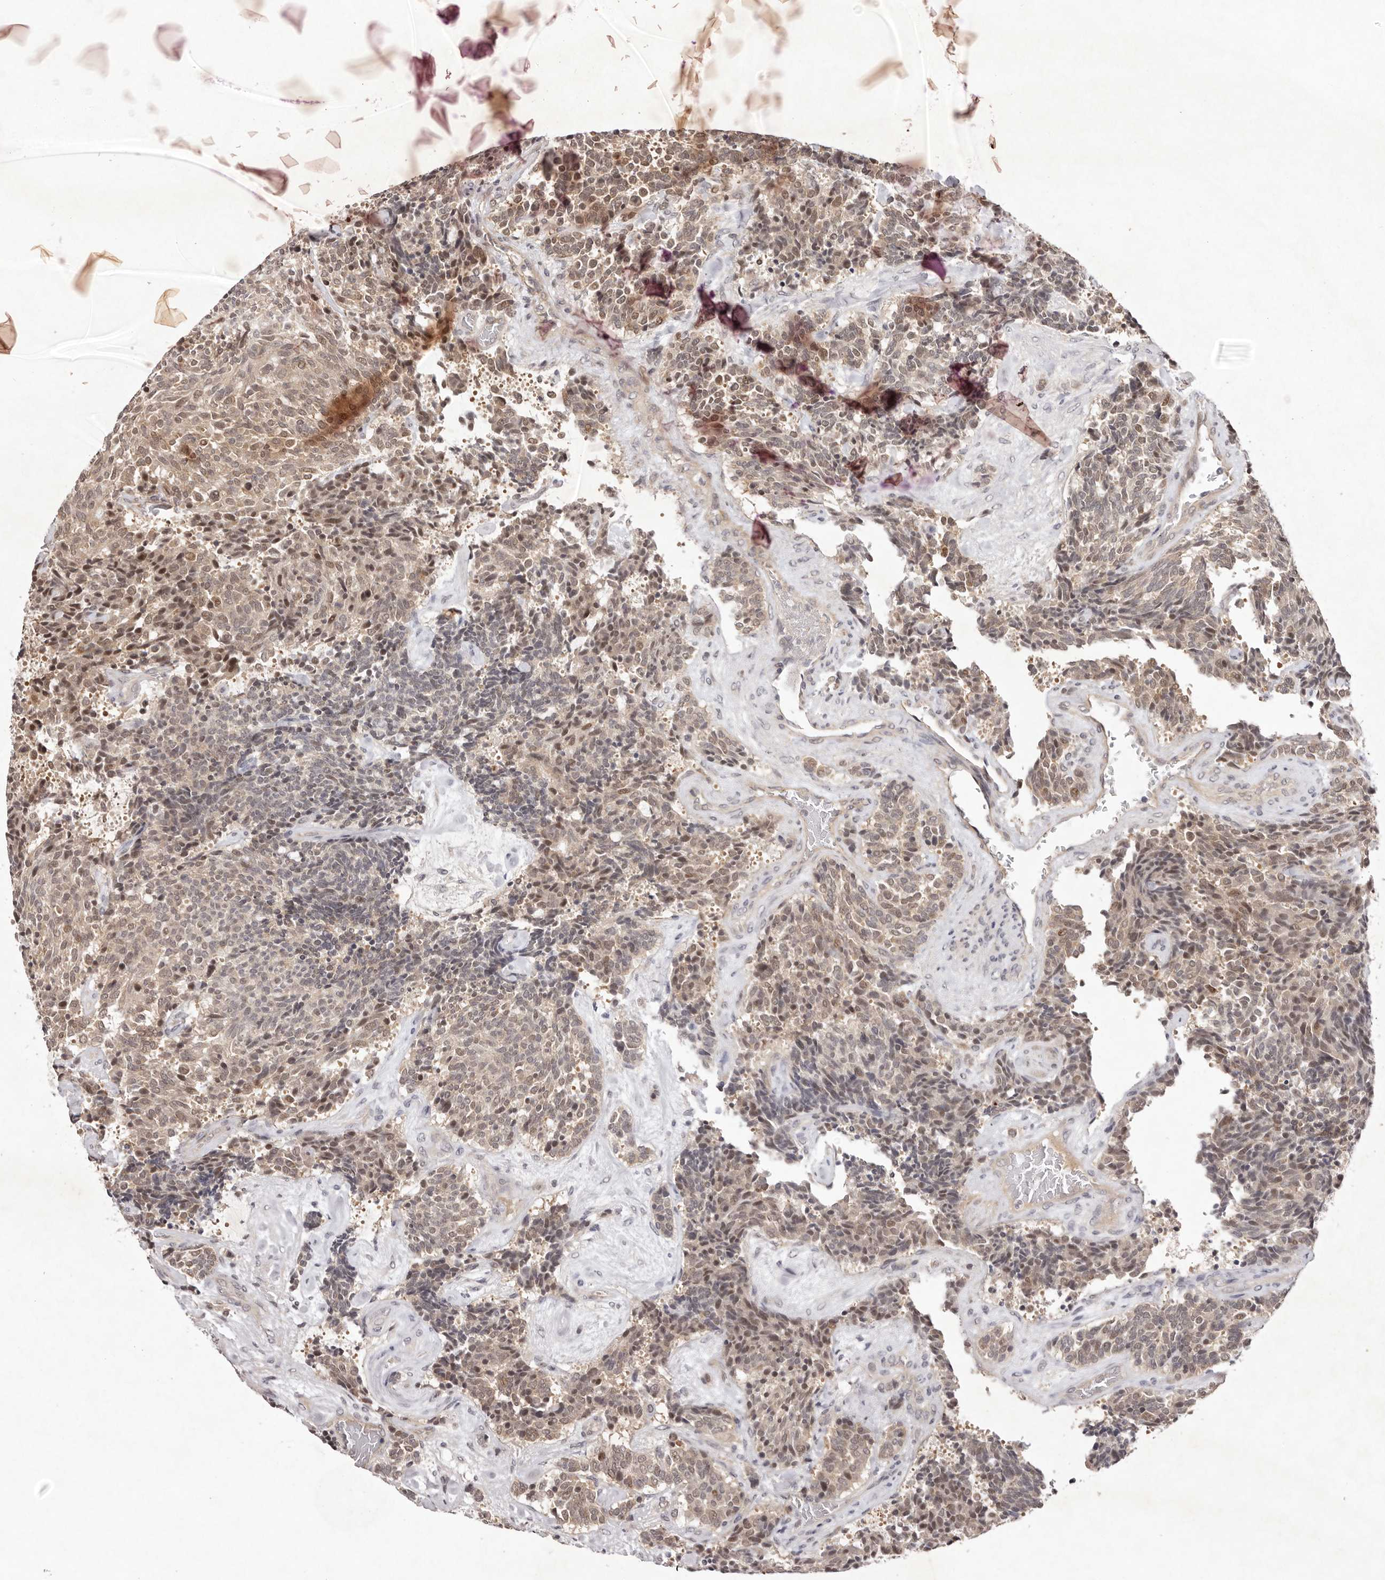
{"staining": {"intensity": "weak", "quantity": ">75%", "location": "cytoplasmic/membranous,nuclear"}, "tissue": "carcinoid", "cell_type": "Tumor cells", "image_type": "cancer", "snomed": [{"axis": "morphology", "description": "Carcinoid, malignant, NOS"}, {"axis": "topography", "description": "Pancreas"}], "caption": "High-magnification brightfield microscopy of carcinoid (malignant) stained with DAB (brown) and counterstained with hematoxylin (blue). tumor cells exhibit weak cytoplasmic/membranous and nuclear staining is identified in approximately>75% of cells. (Brightfield microscopy of DAB IHC at high magnification).", "gene": "BUD31", "patient": {"sex": "female", "age": 54}}